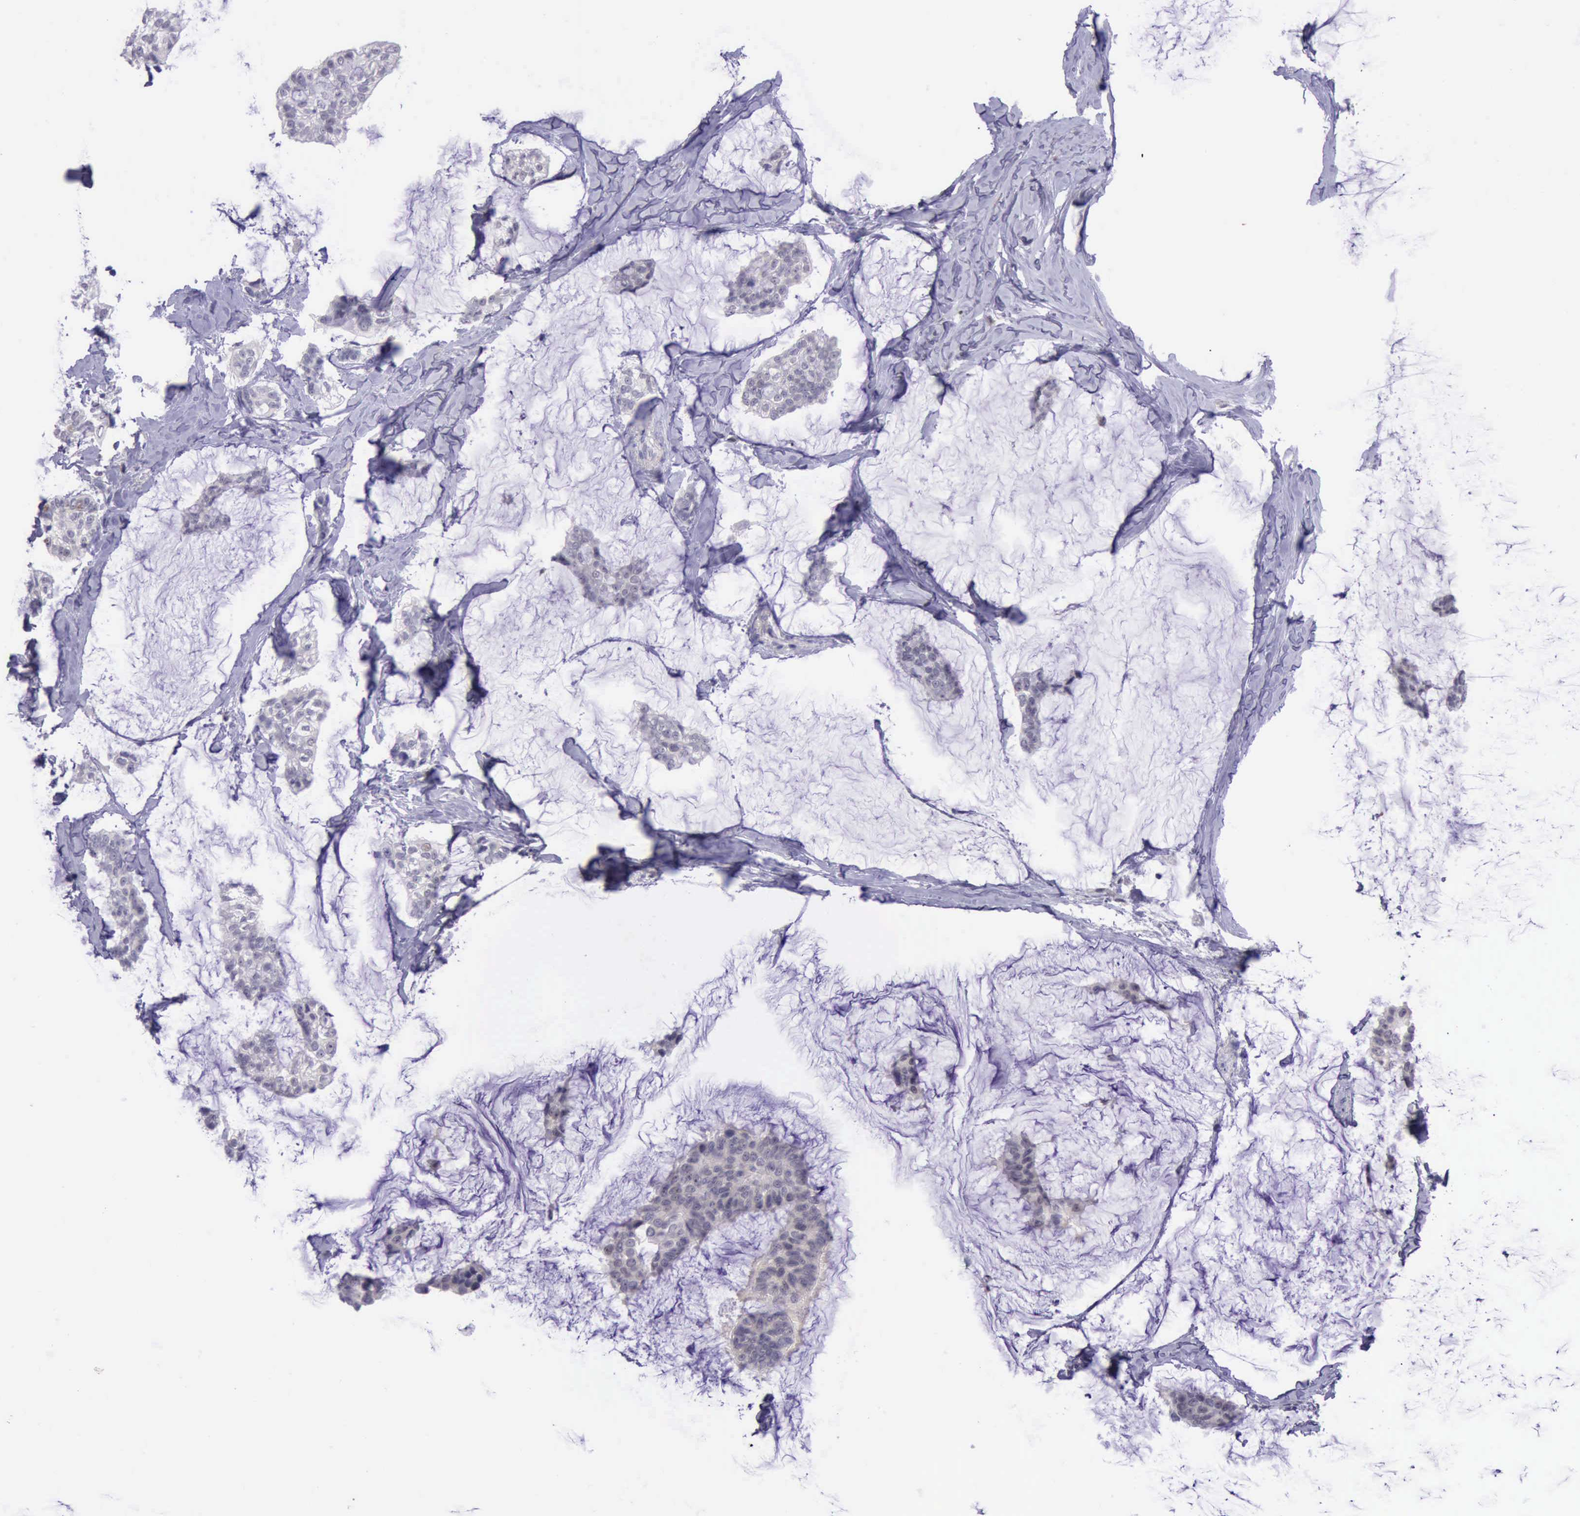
{"staining": {"intensity": "negative", "quantity": "none", "location": "none"}, "tissue": "breast cancer", "cell_type": "Tumor cells", "image_type": "cancer", "snomed": [{"axis": "morphology", "description": "Duct carcinoma"}, {"axis": "topography", "description": "Breast"}], "caption": "There is no significant staining in tumor cells of breast infiltrating ductal carcinoma.", "gene": "PARP1", "patient": {"sex": "female", "age": 93}}